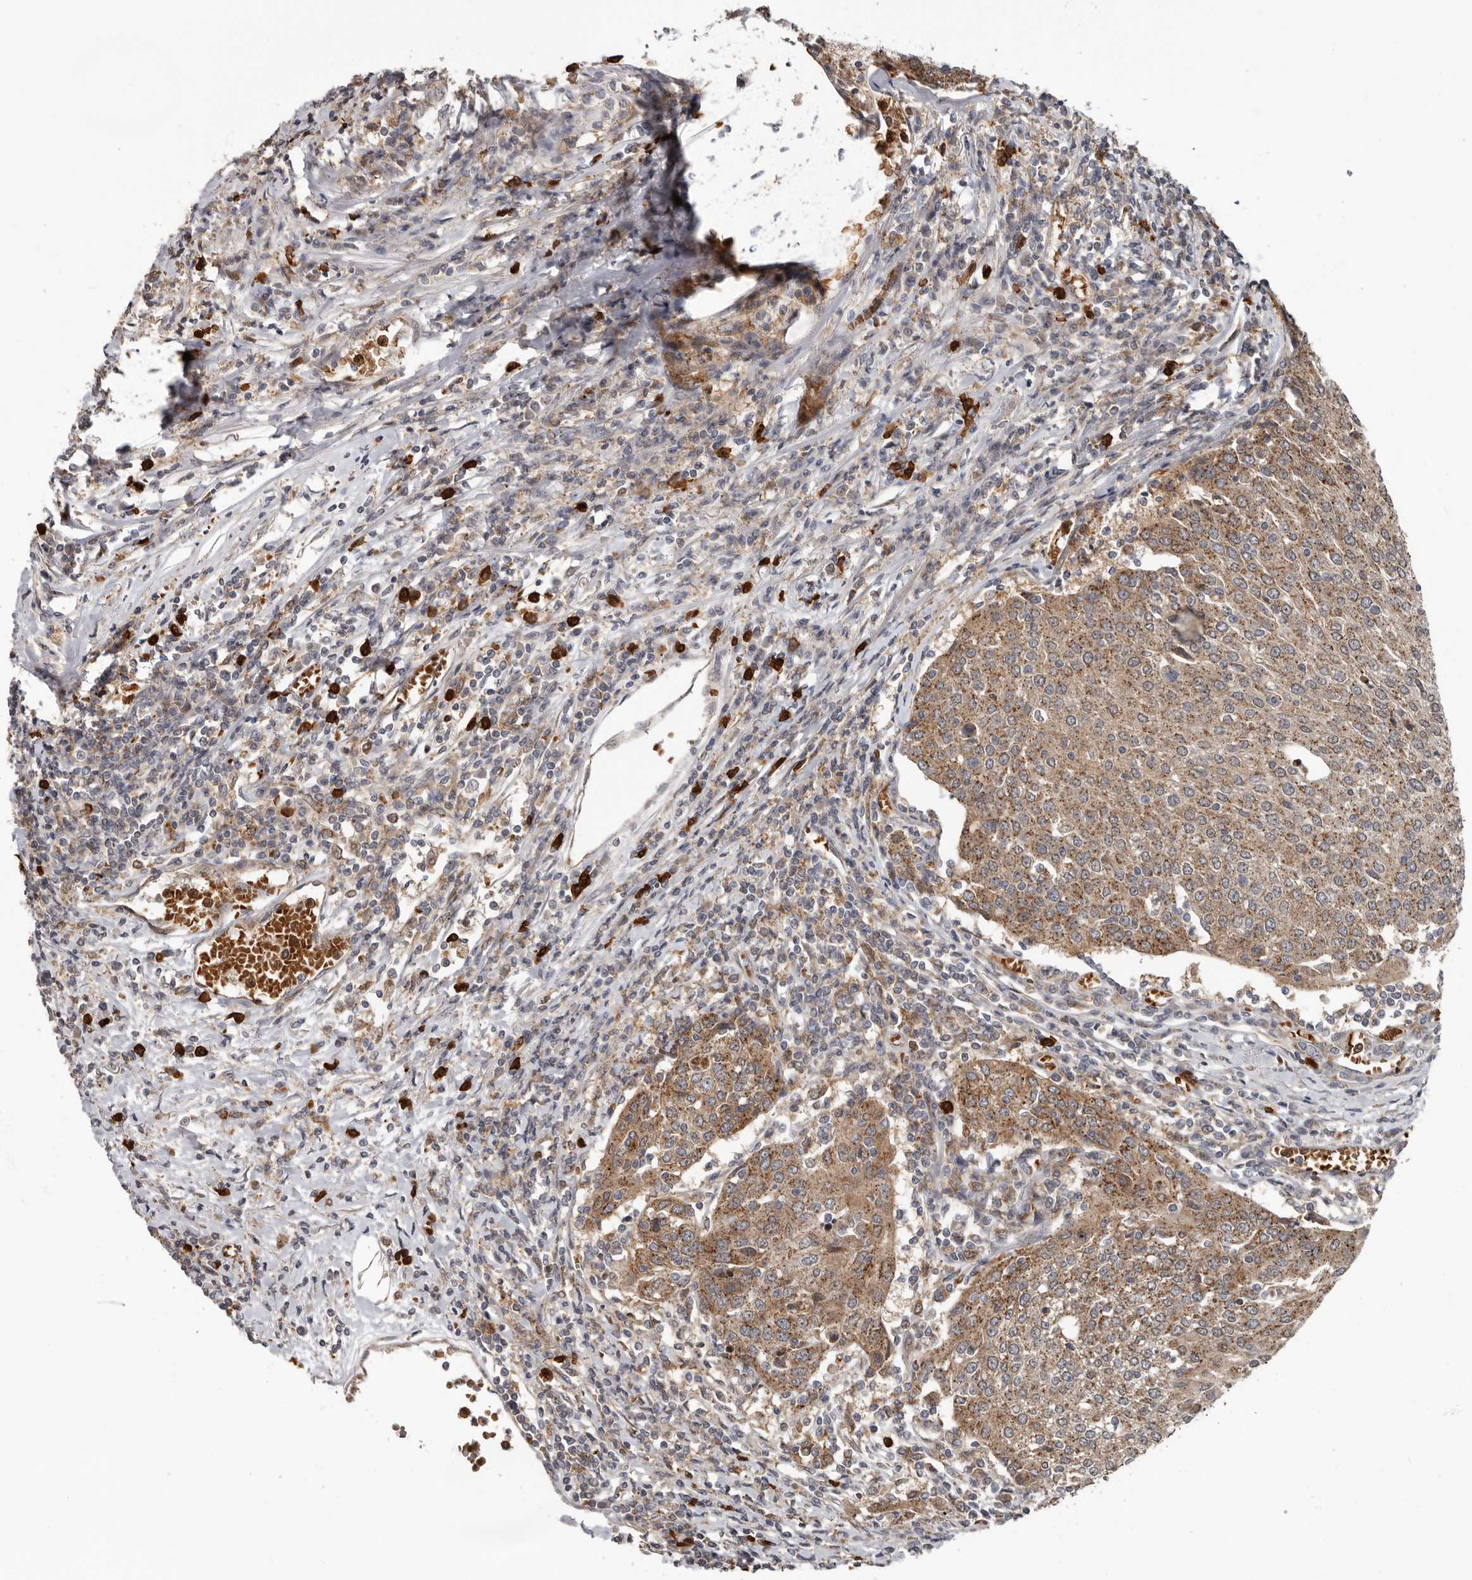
{"staining": {"intensity": "moderate", "quantity": ">75%", "location": "cytoplasmic/membranous"}, "tissue": "urothelial cancer", "cell_type": "Tumor cells", "image_type": "cancer", "snomed": [{"axis": "morphology", "description": "Urothelial carcinoma, High grade"}, {"axis": "topography", "description": "Urinary bladder"}], "caption": "DAB (3,3'-diaminobenzidine) immunohistochemical staining of human urothelial cancer shows moderate cytoplasmic/membranous protein expression in approximately >75% of tumor cells. (IHC, brightfield microscopy, high magnification).", "gene": "FGFR4", "patient": {"sex": "female", "age": 85}}